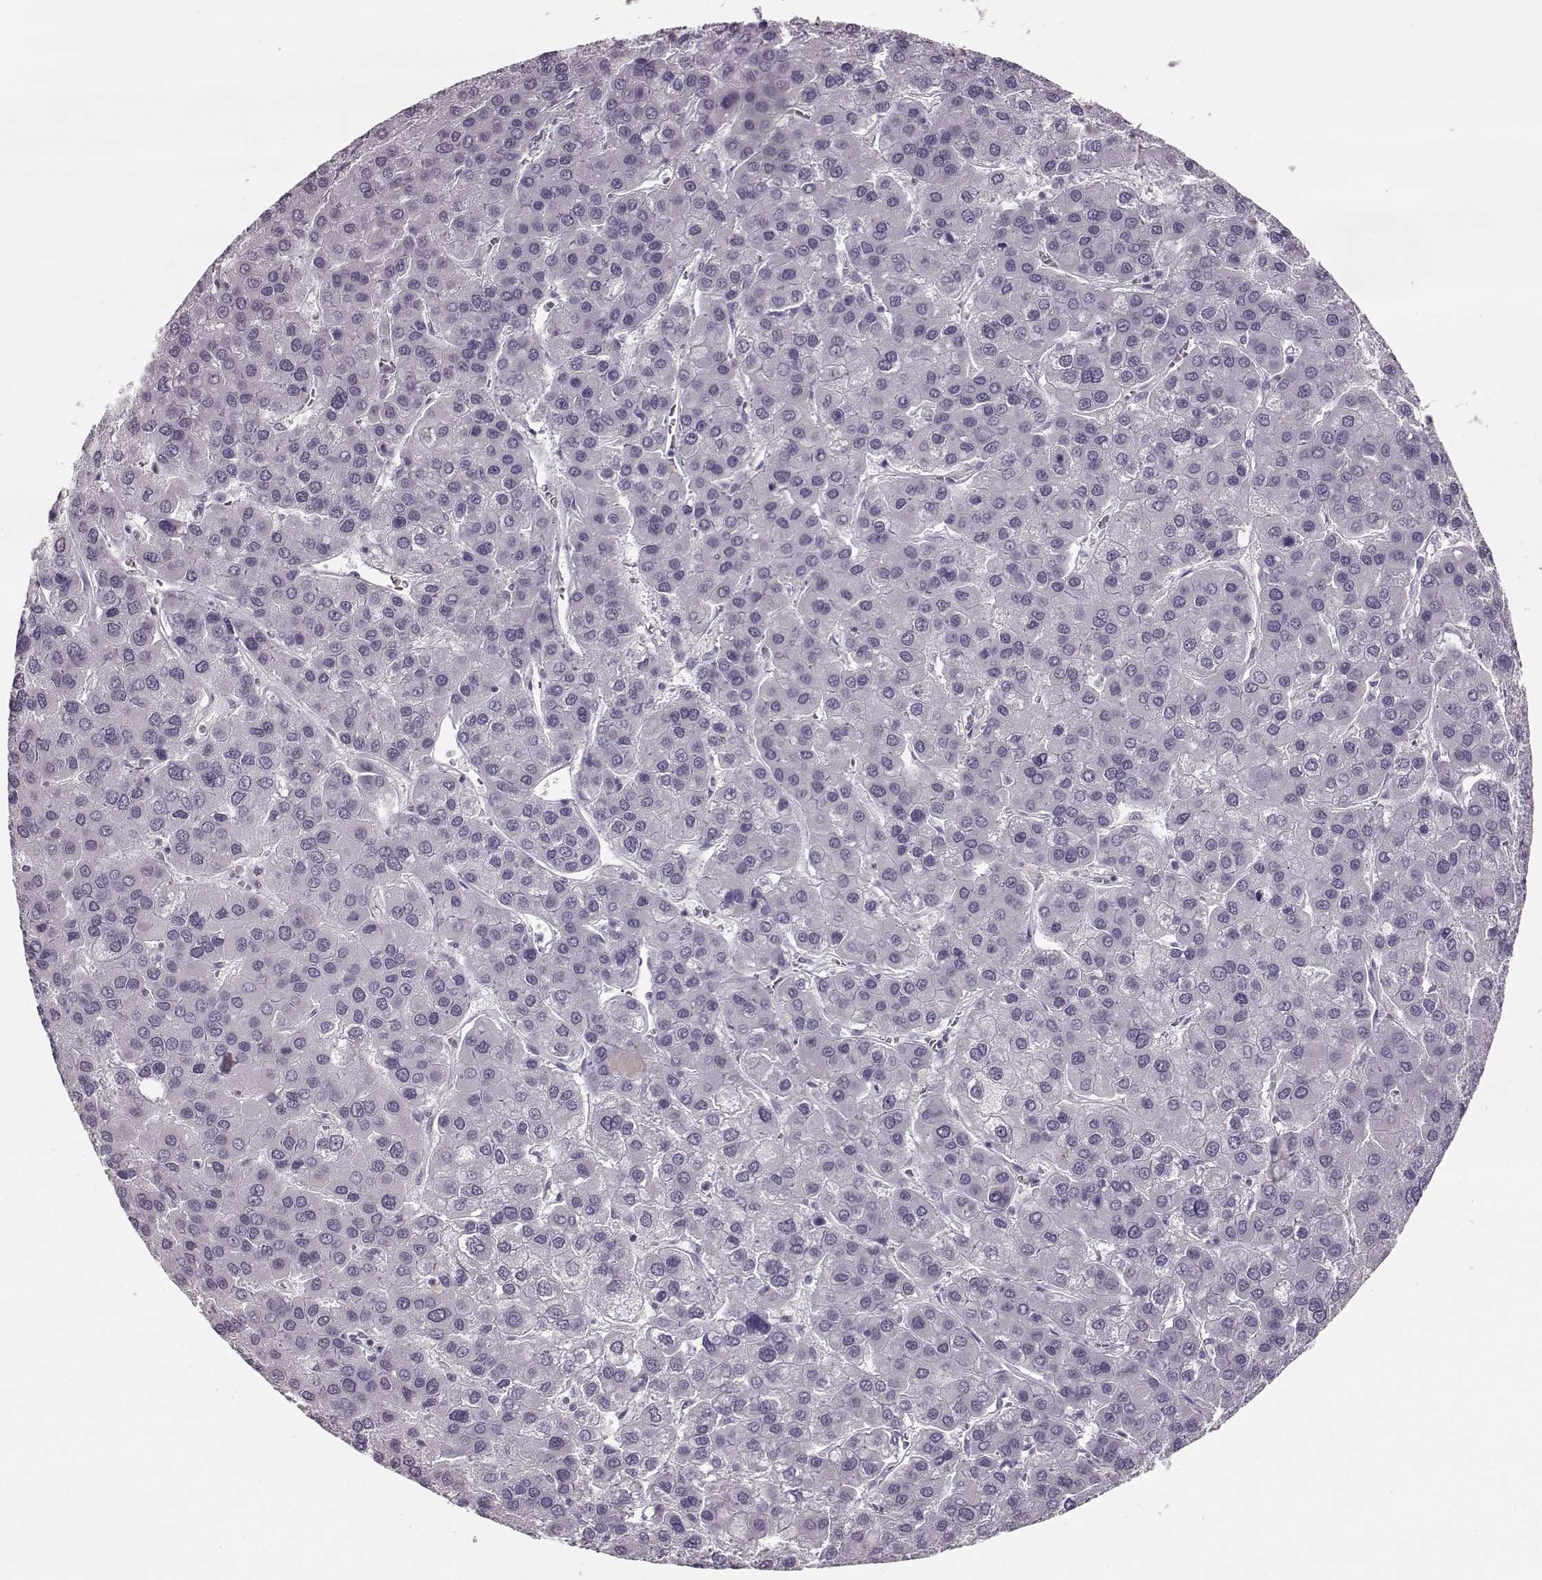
{"staining": {"intensity": "negative", "quantity": "none", "location": "none"}, "tissue": "liver cancer", "cell_type": "Tumor cells", "image_type": "cancer", "snomed": [{"axis": "morphology", "description": "Carcinoma, Hepatocellular, NOS"}, {"axis": "topography", "description": "Liver"}], "caption": "This is an immunohistochemistry micrograph of human liver hepatocellular carcinoma. There is no staining in tumor cells.", "gene": "MAP6D1", "patient": {"sex": "female", "age": 41}}